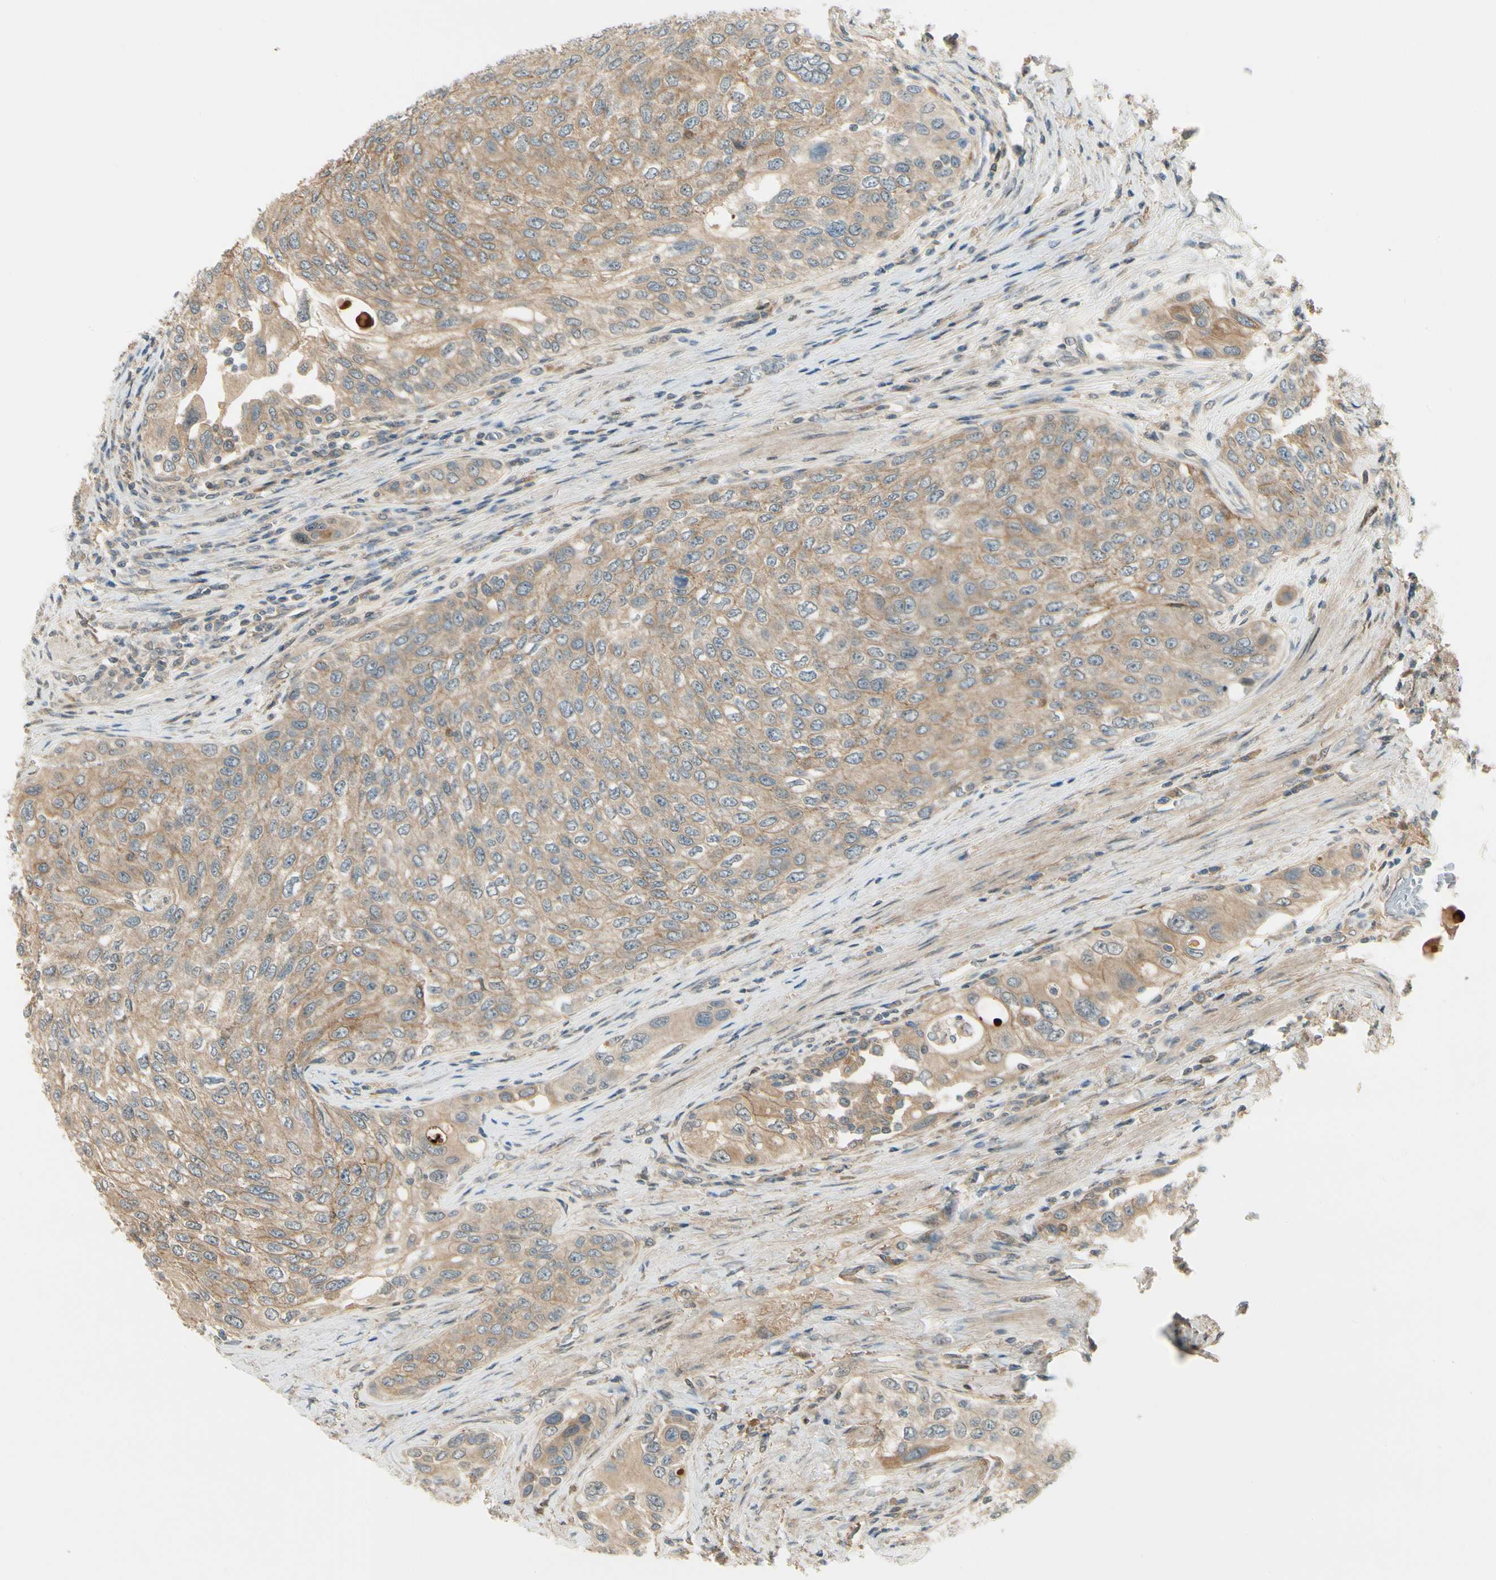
{"staining": {"intensity": "weak", "quantity": ">75%", "location": "cytoplasmic/membranous"}, "tissue": "urothelial cancer", "cell_type": "Tumor cells", "image_type": "cancer", "snomed": [{"axis": "morphology", "description": "Urothelial carcinoma, High grade"}, {"axis": "topography", "description": "Urinary bladder"}], "caption": "Immunohistochemical staining of urothelial cancer exhibits low levels of weak cytoplasmic/membranous positivity in about >75% of tumor cells. The staining is performed using DAB brown chromogen to label protein expression. The nuclei are counter-stained blue using hematoxylin.", "gene": "EPHB3", "patient": {"sex": "female", "age": 56}}